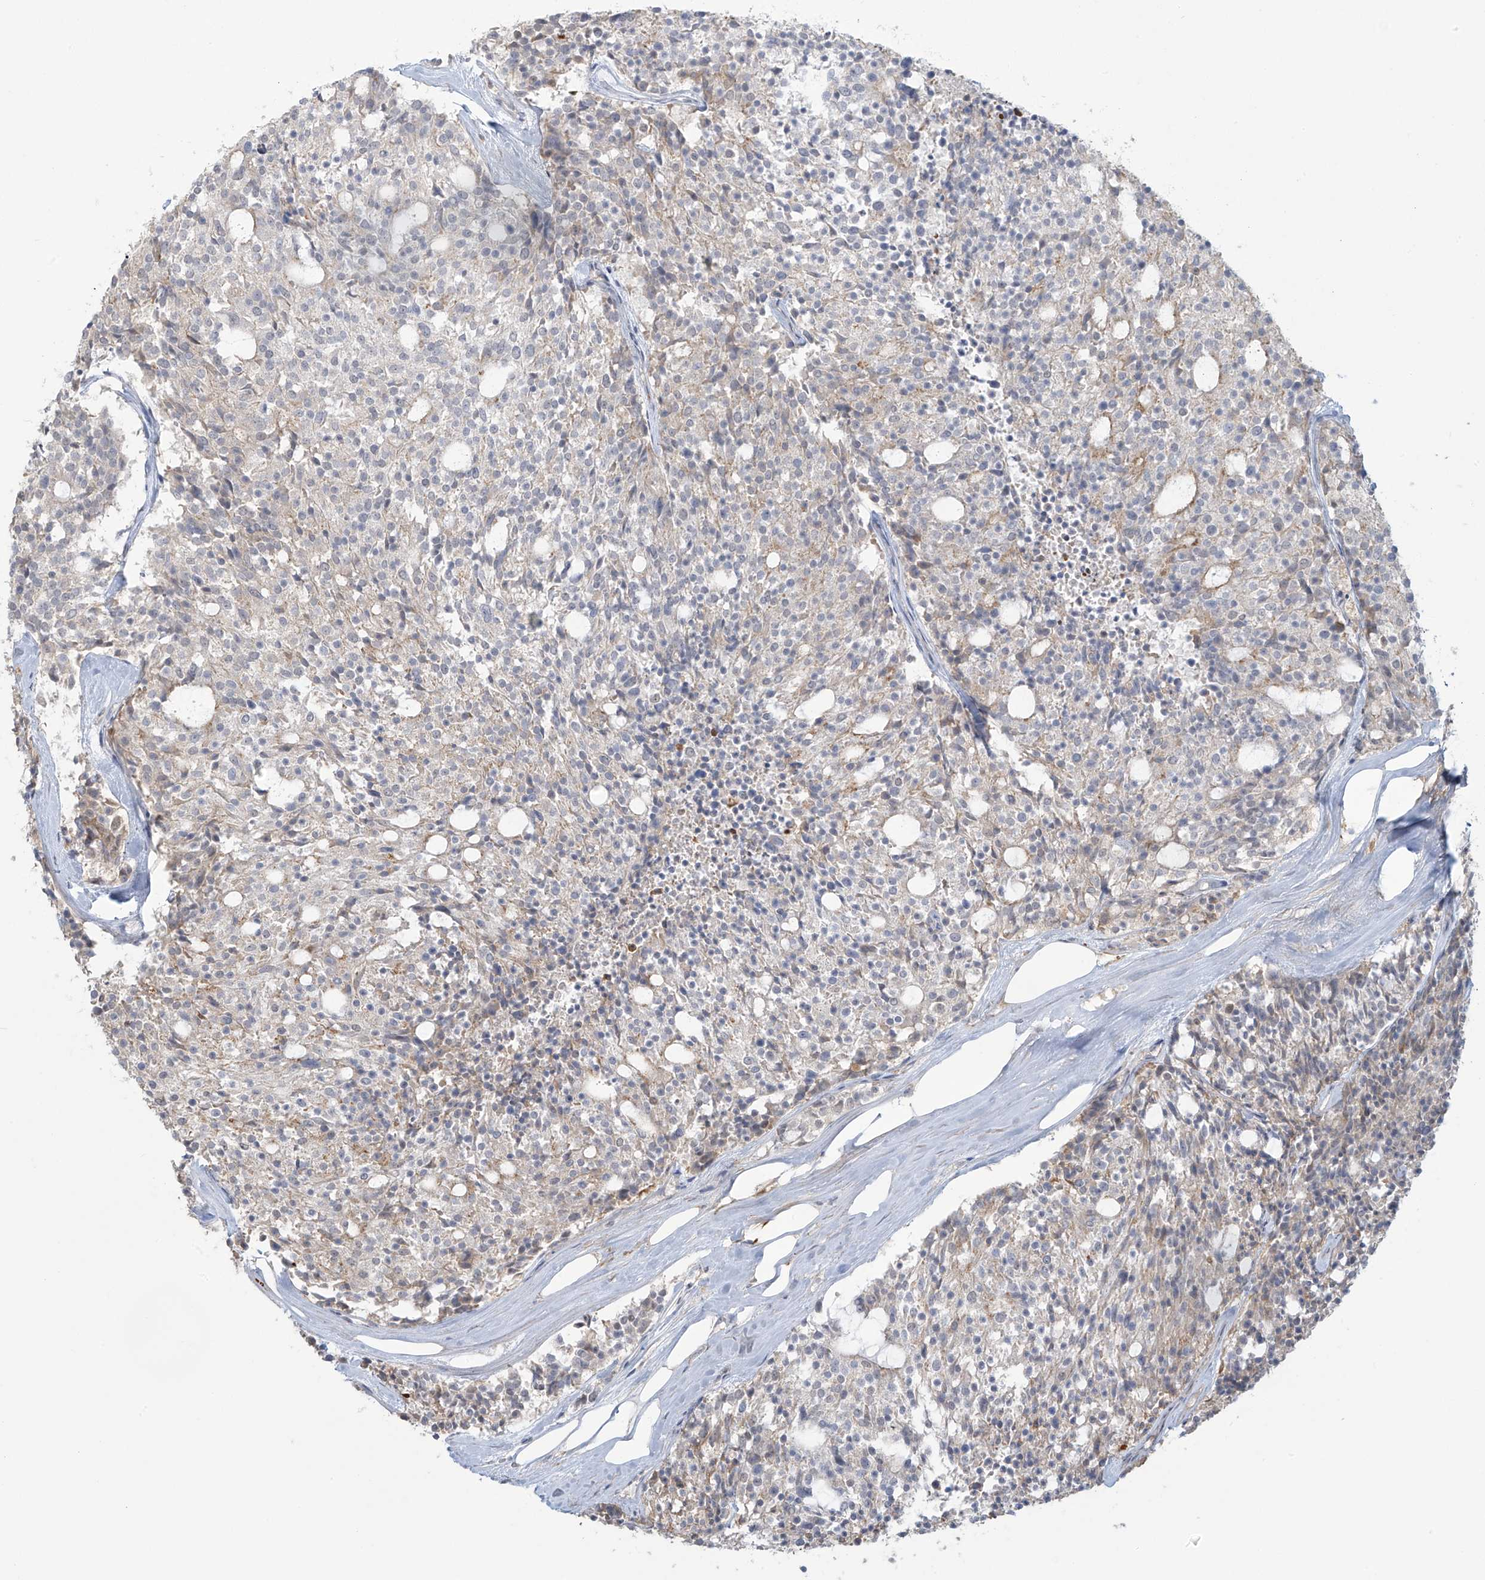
{"staining": {"intensity": "negative", "quantity": "none", "location": "none"}, "tissue": "carcinoid", "cell_type": "Tumor cells", "image_type": "cancer", "snomed": [{"axis": "morphology", "description": "Carcinoid, malignant, NOS"}, {"axis": "topography", "description": "Pancreas"}], "caption": "Protein analysis of malignant carcinoid exhibits no significant positivity in tumor cells.", "gene": "TAGAP", "patient": {"sex": "female", "age": 54}}